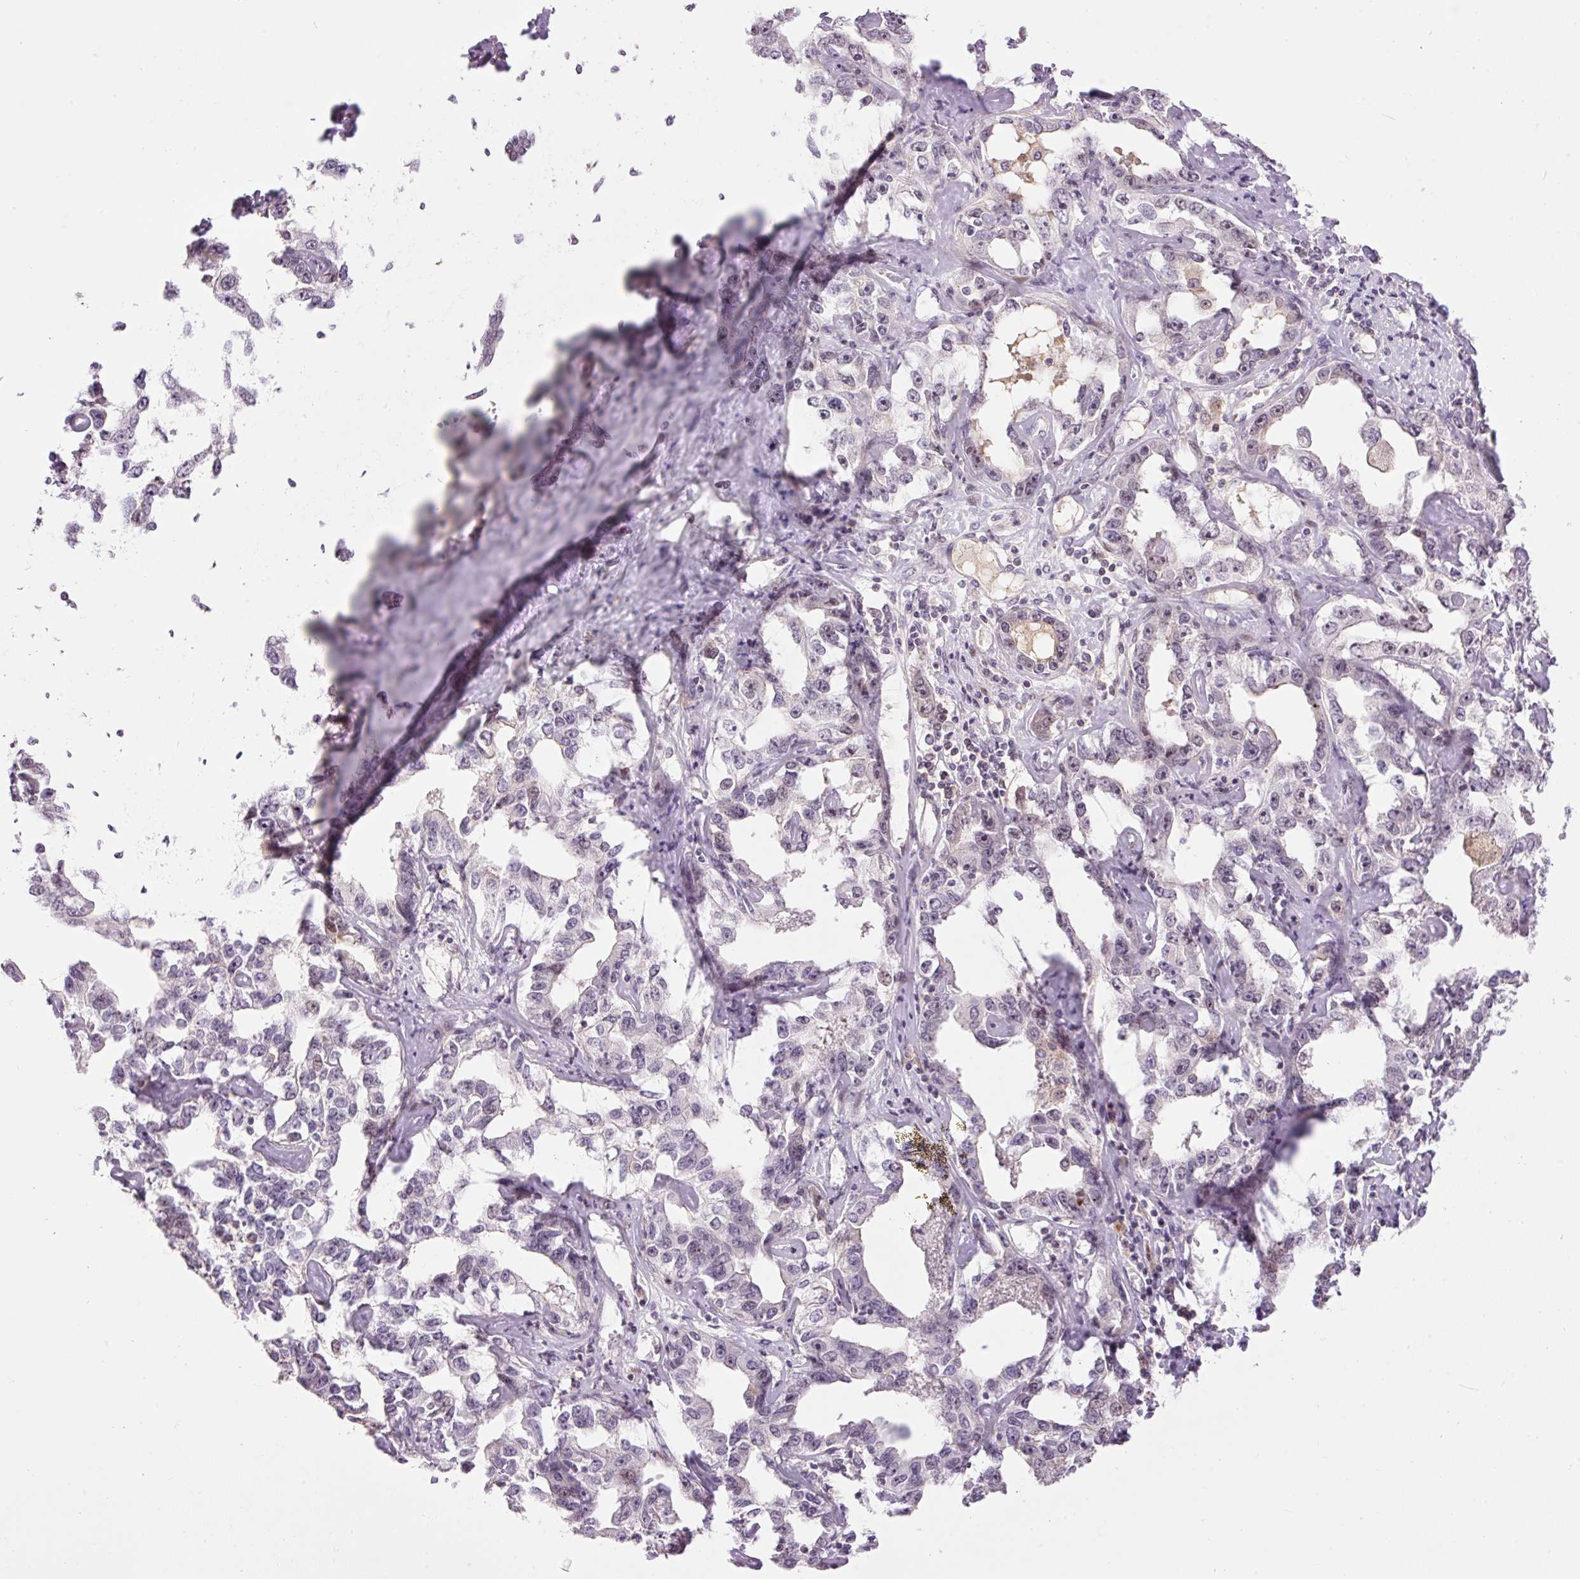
{"staining": {"intensity": "negative", "quantity": "none", "location": "none"}, "tissue": "liver cancer", "cell_type": "Tumor cells", "image_type": "cancer", "snomed": [{"axis": "morphology", "description": "Cholangiocarcinoma"}, {"axis": "topography", "description": "Liver"}], "caption": "A micrograph of human cholangiocarcinoma (liver) is negative for staining in tumor cells.", "gene": "HNF1A", "patient": {"sex": "male", "age": 59}}